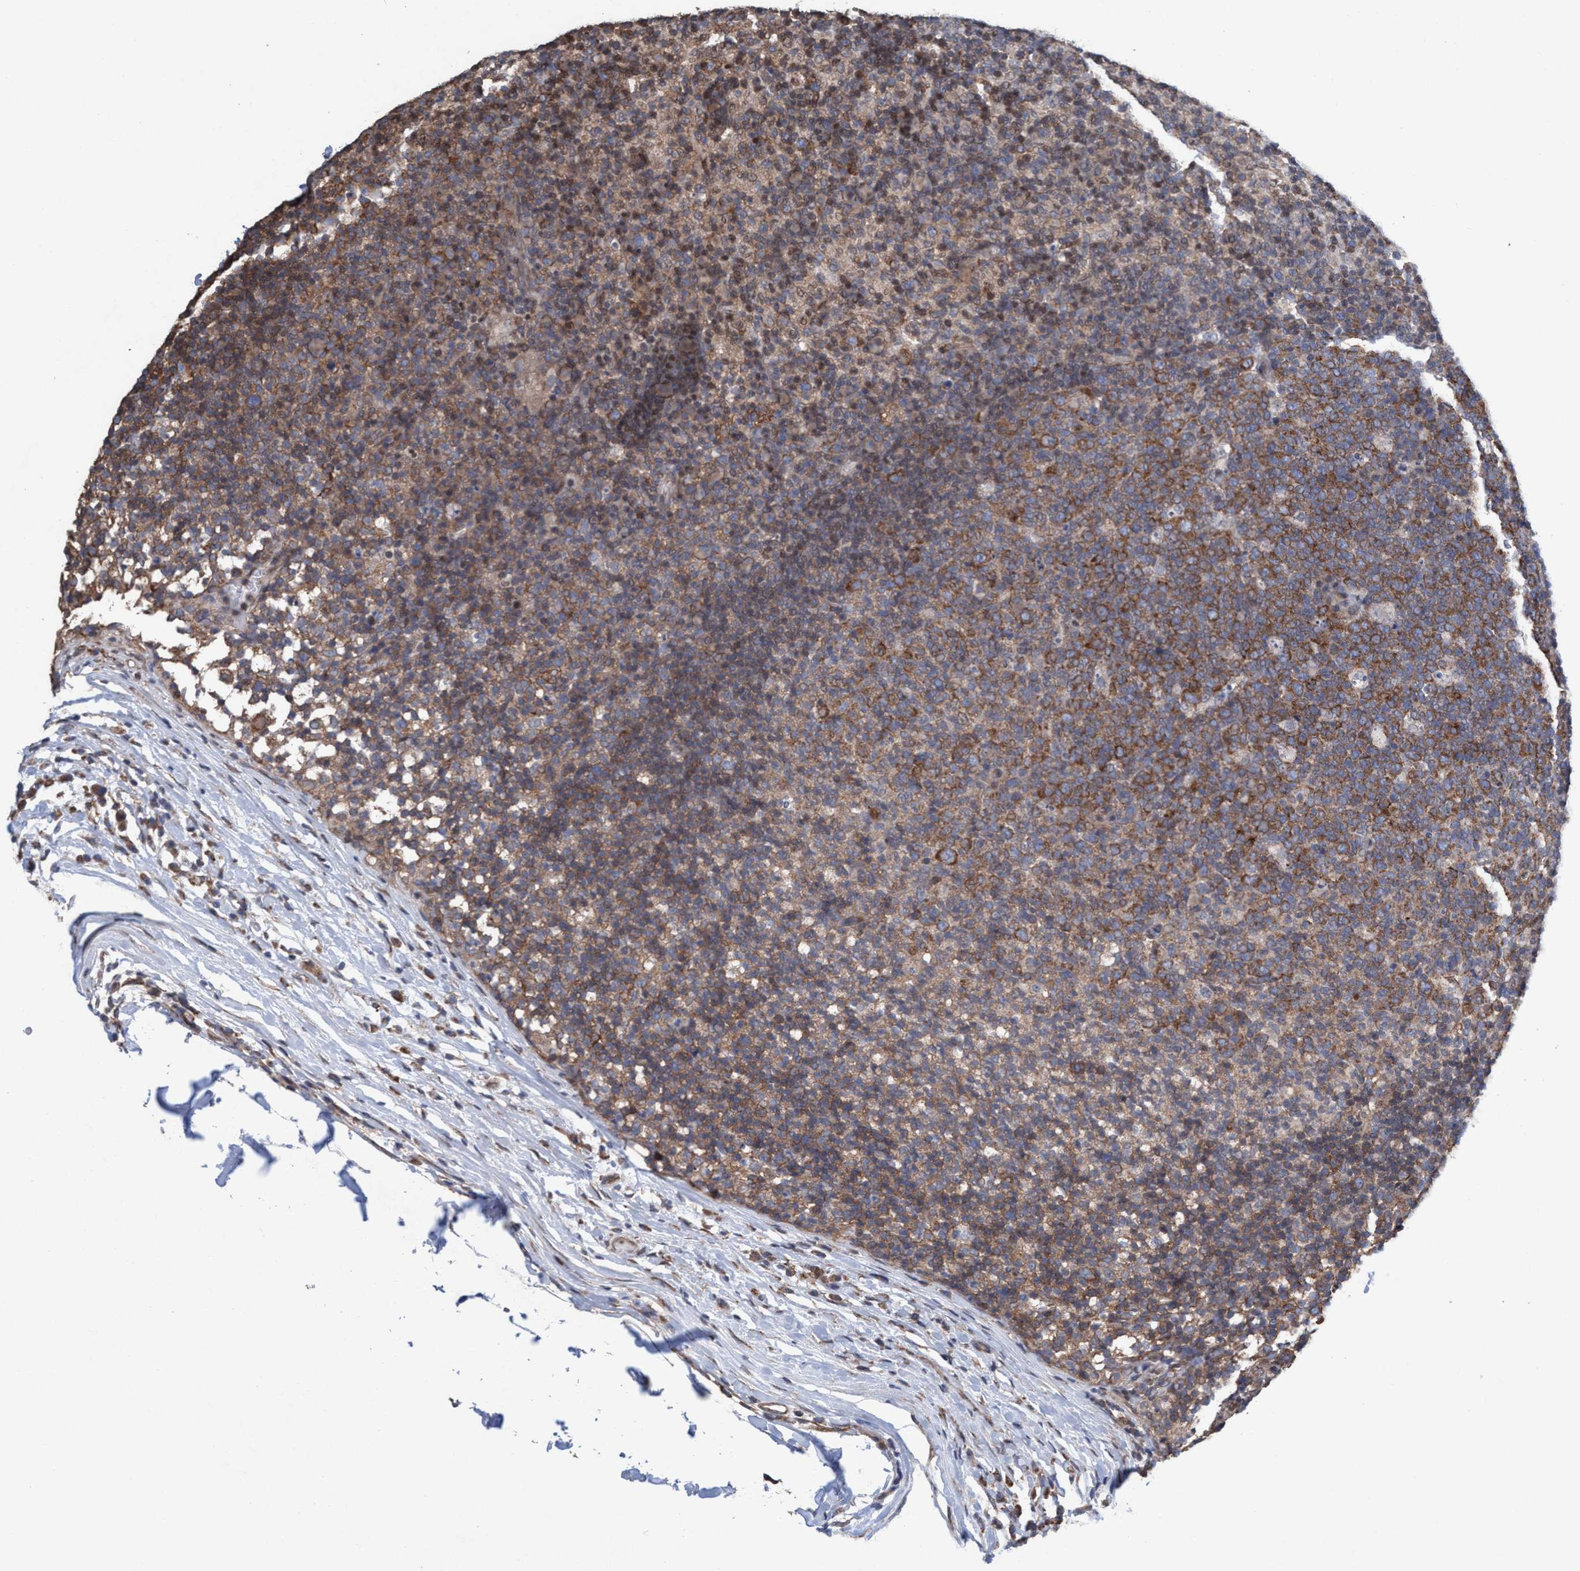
{"staining": {"intensity": "strong", "quantity": ">75%", "location": "cytoplasmic/membranous"}, "tissue": "lymph node", "cell_type": "Germinal center cells", "image_type": "normal", "snomed": [{"axis": "morphology", "description": "Normal tissue, NOS"}, {"axis": "morphology", "description": "Inflammation, NOS"}, {"axis": "topography", "description": "Lymph node"}], "caption": "Protein staining of unremarkable lymph node reveals strong cytoplasmic/membranous positivity in approximately >75% of germinal center cells.", "gene": "METAP2", "patient": {"sex": "male", "age": 55}}